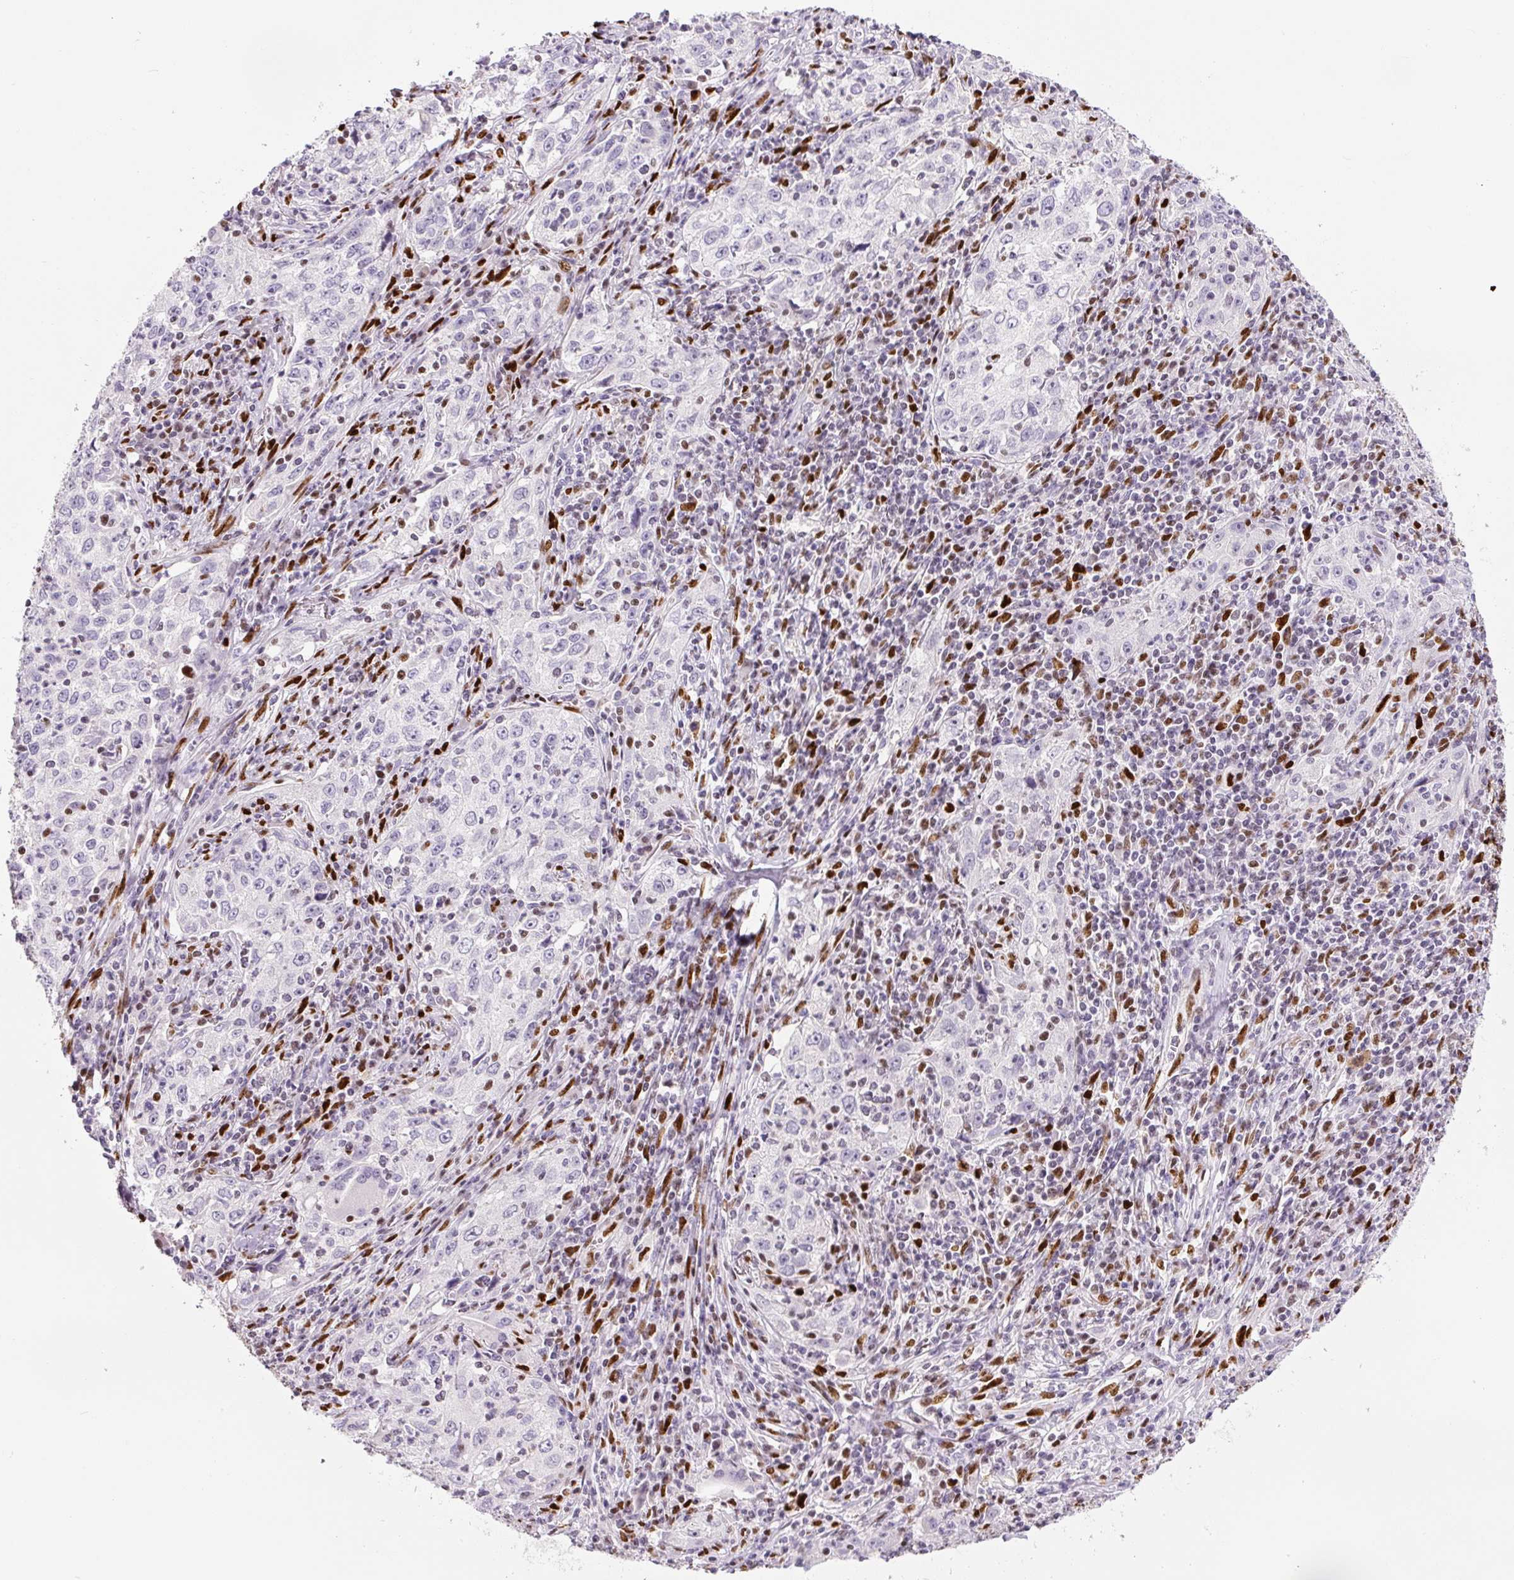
{"staining": {"intensity": "negative", "quantity": "none", "location": "none"}, "tissue": "lung cancer", "cell_type": "Tumor cells", "image_type": "cancer", "snomed": [{"axis": "morphology", "description": "Squamous cell carcinoma, NOS"}, {"axis": "topography", "description": "Lung"}], "caption": "DAB (3,3'-diaminobenzidine) immunohistochemical staining of lung squamous cell carcinoma displays no significant positivity in tumor cells.", "gene": "ZEB1", "patient": {"sex": "male", "age": 71}}